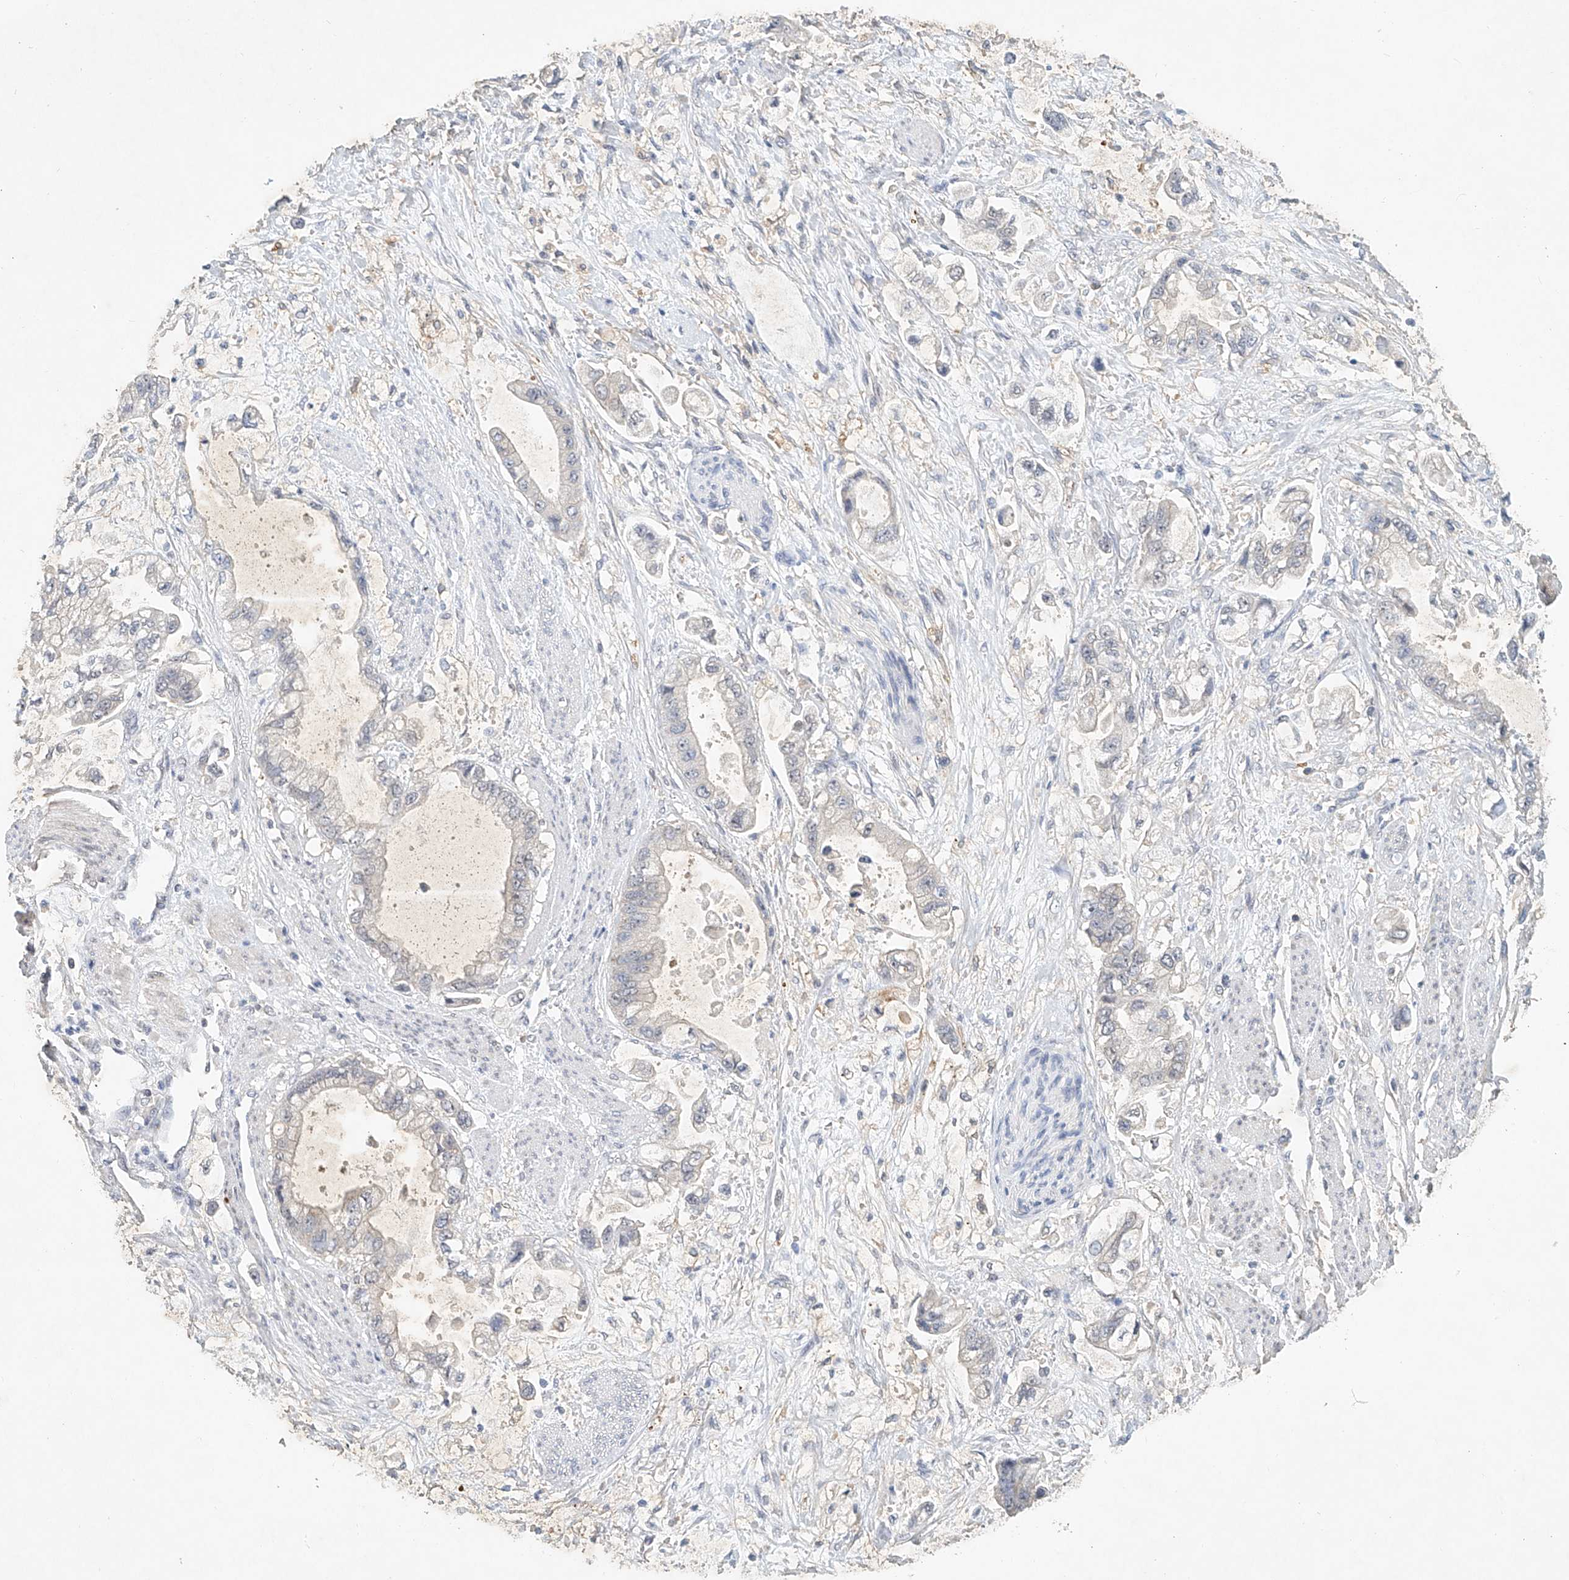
{"staining": {"intensity": "negative", "quantity": "none", "location": "none"}, "tissue": "stomach cancer", "cell_type": "Tumor cells", "image_type": "cancer", "snomed": [{"axis": "morphology", "description": "Adenocarcinoma, NOS"}, {"axis": "topography", "description": "Stomach"}], "caption": "Stomach cancer (adenocarcinoma) was stained to show a protein in brown. There is no significant staining in tumor cells. (IHC, brightfield microscopy, high magnification).", "gene": "CARMIL1", "patient": {"sex": "male", "age": 62}}